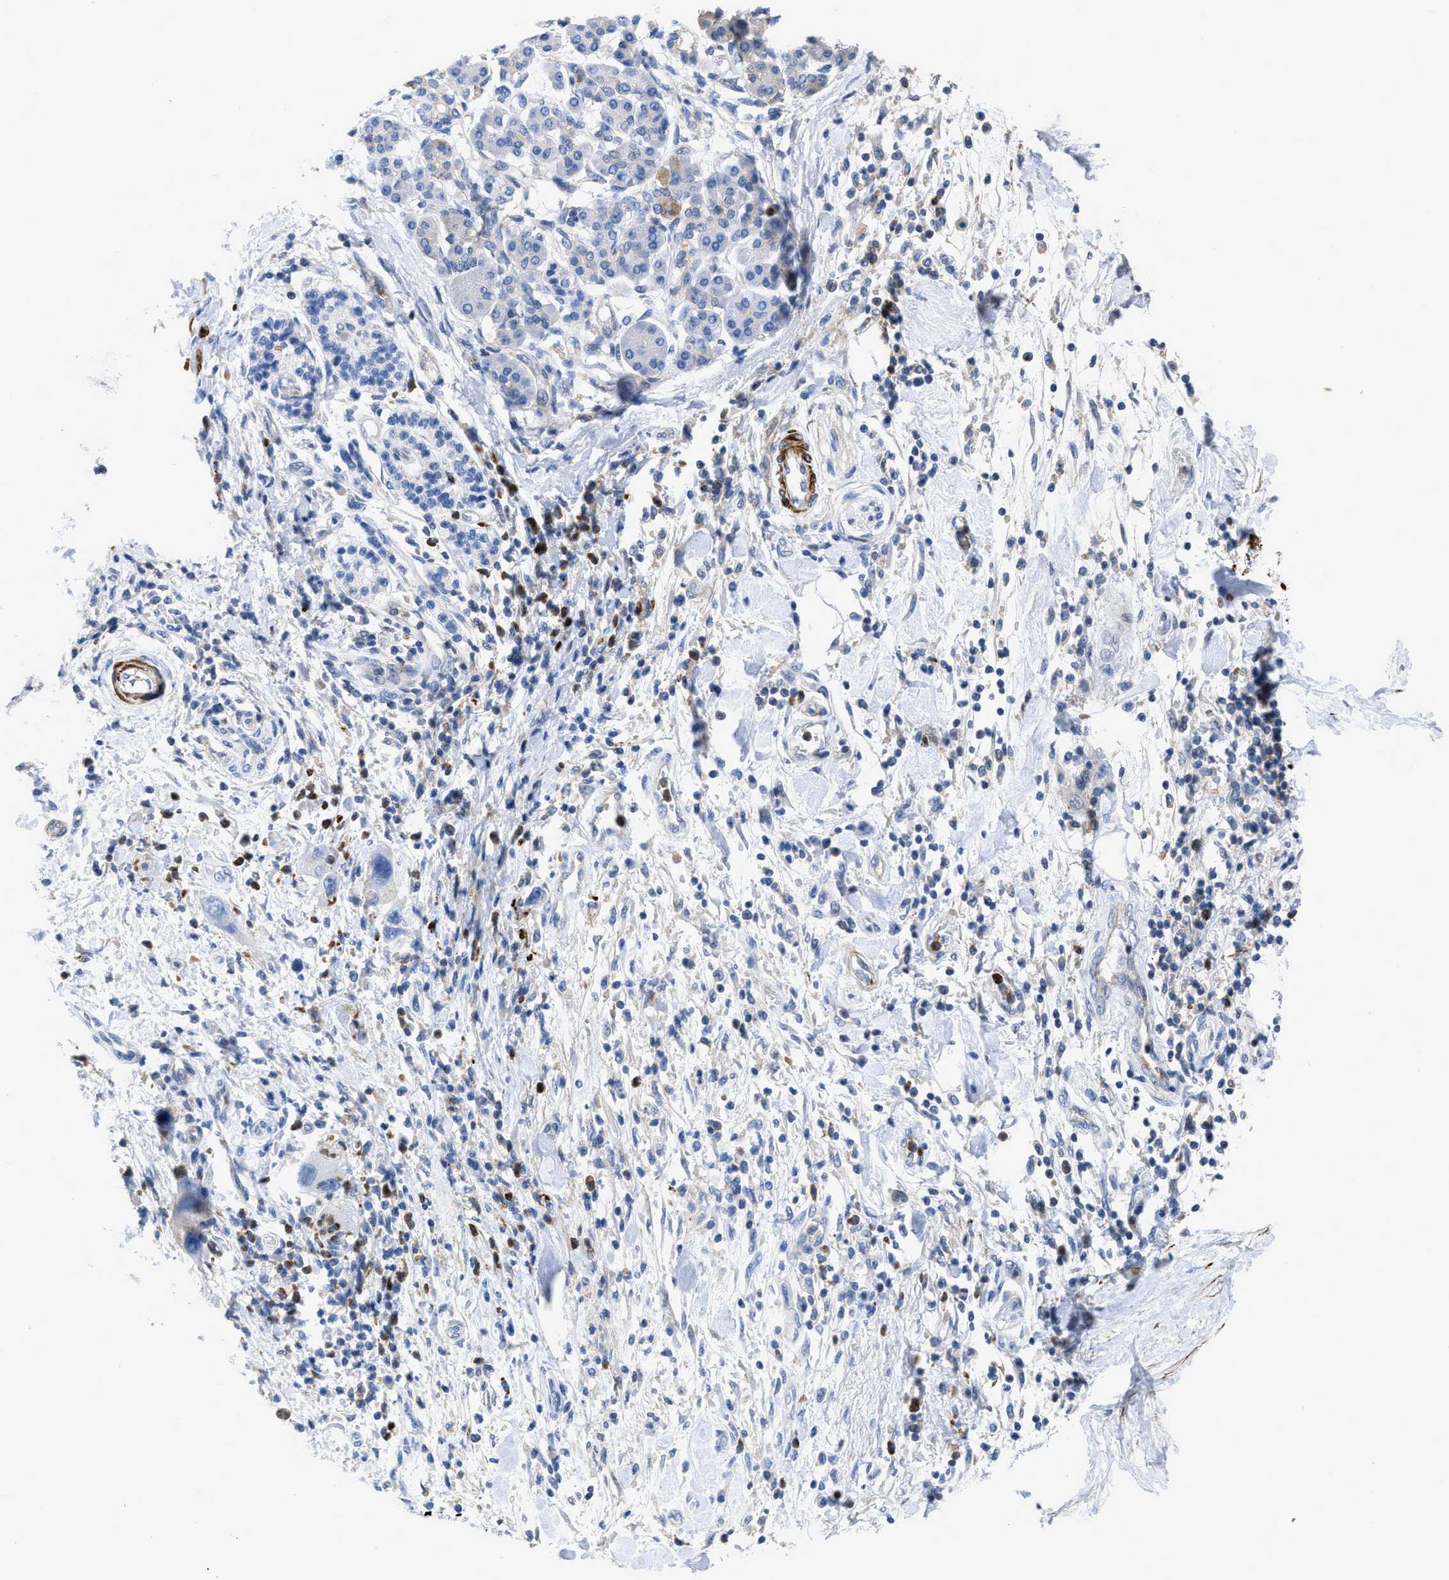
{"staining": {"intensity": "negative", "quantity": "none", "location": "none"}, "tissue": "pancreatic cancer", "cell_type": "Tumor cells", "image_type": "cancer", "snomed": [{"axis": "morphology", "description": "Normal tissue, NOS"}, {"axis": "morphology", "description": "Adenocarcinoma, NOS"}, {"axis": "topography", "description": "Pancreas"}], "caption": "This is a photomicrograph of immunohistochemistry staining of pancreatic cancer, which shows no expression in tumor cells.", "gene": "PRMT2", "patient": {"sex": "female", "age": 71}}